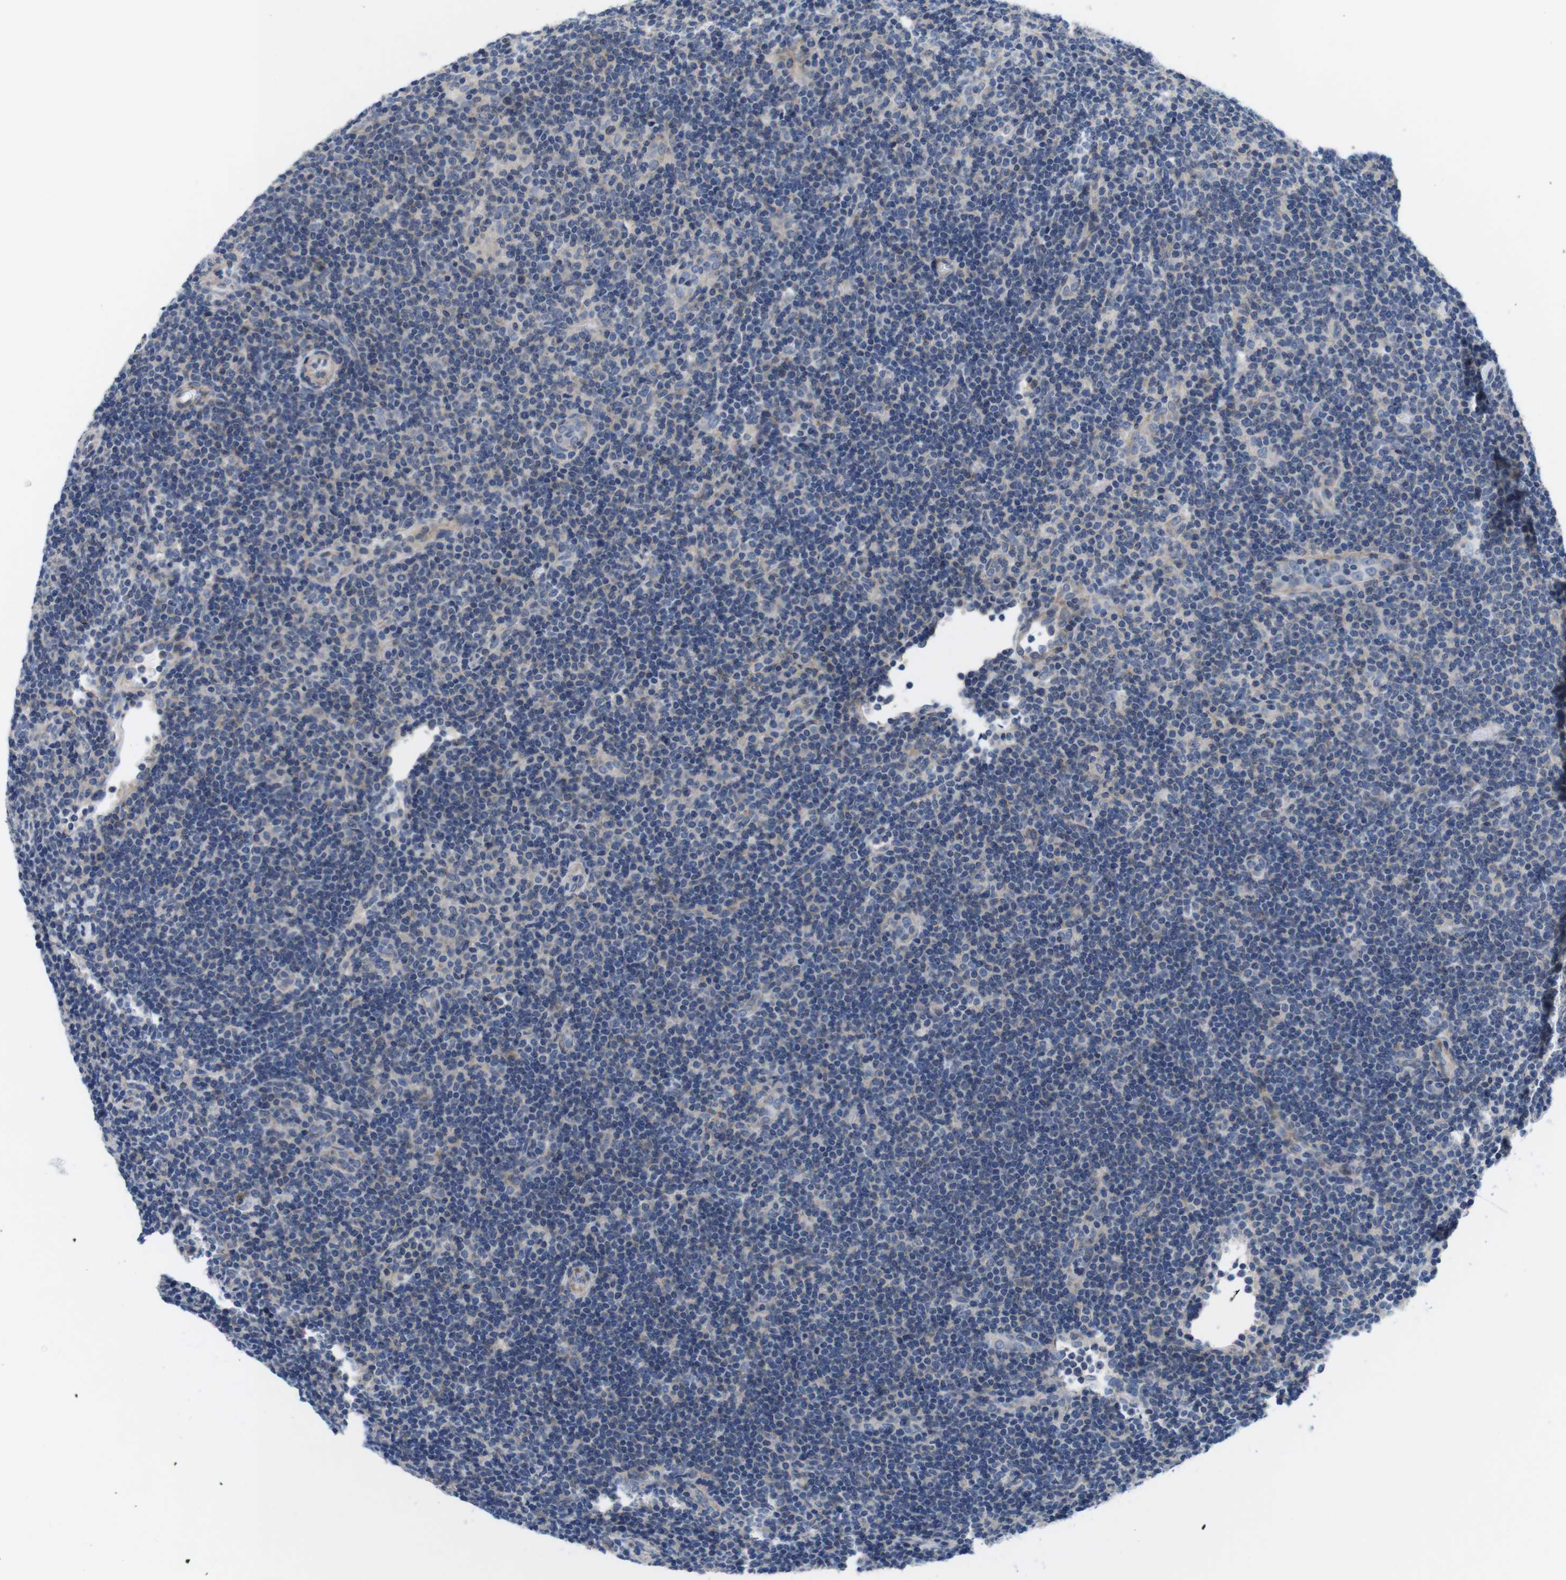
{"staining": {"intensity": "negative", "quantity": "none", "location": "none"}, "tissue": "lymphoma", "cell_type": "Tumor cells", "image_type": "cancer", "snomed": [{"axis": "morphology", "description": "Hodgkin's disease, NOS"}, {"axis": "topography", "description": "Lymph node"}], "caption": "Hodgkin's disease was stained to show a protein in brown. There is no significant staining in tumor cells.", "gene": "SCRIB", "patient": {"sex": "female", "age": 57}}